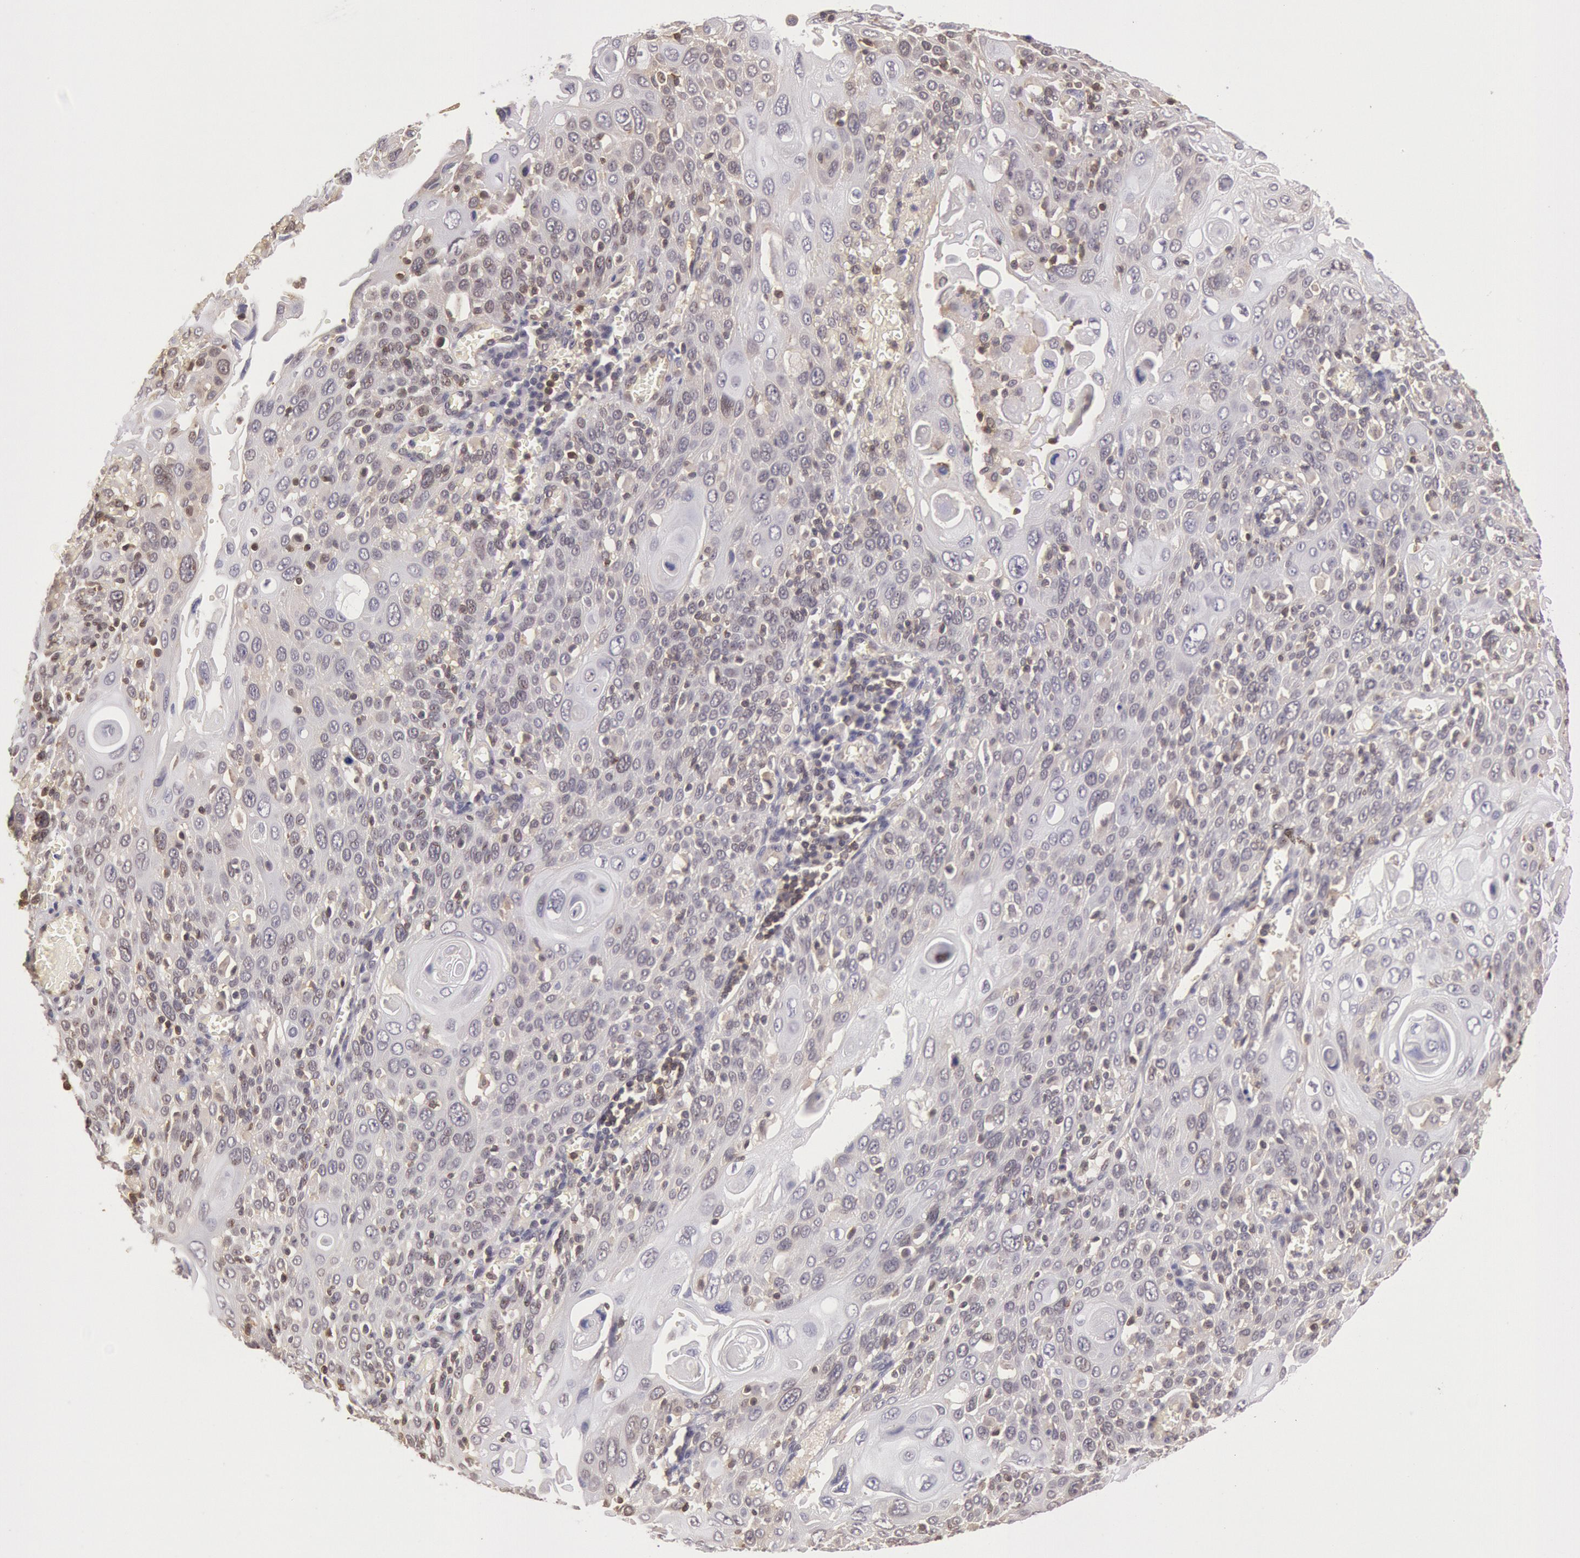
{"staining": {"intensity": "weak", "quantity": "25%-75%", "location": "cytoplasmic/membranous"}, "tissue": "cervical cancer", "cell_type": "Tumor cells", "image_type": "cancer", "snomed": [{"axis": "morphology", "description": "Squamous cell carcinoma, NOS"}, {"axis": "topography", "description": "Cervix"}], "caption": "Human squamous cell carcinoma (cervical) stained with a brown dye demonstrates weak cytoplasmic/membranous positive staining in about 25%-75% of tumor cells.", "gene": "HIF1A", "patient": {"sex": "female", "age": 54}}